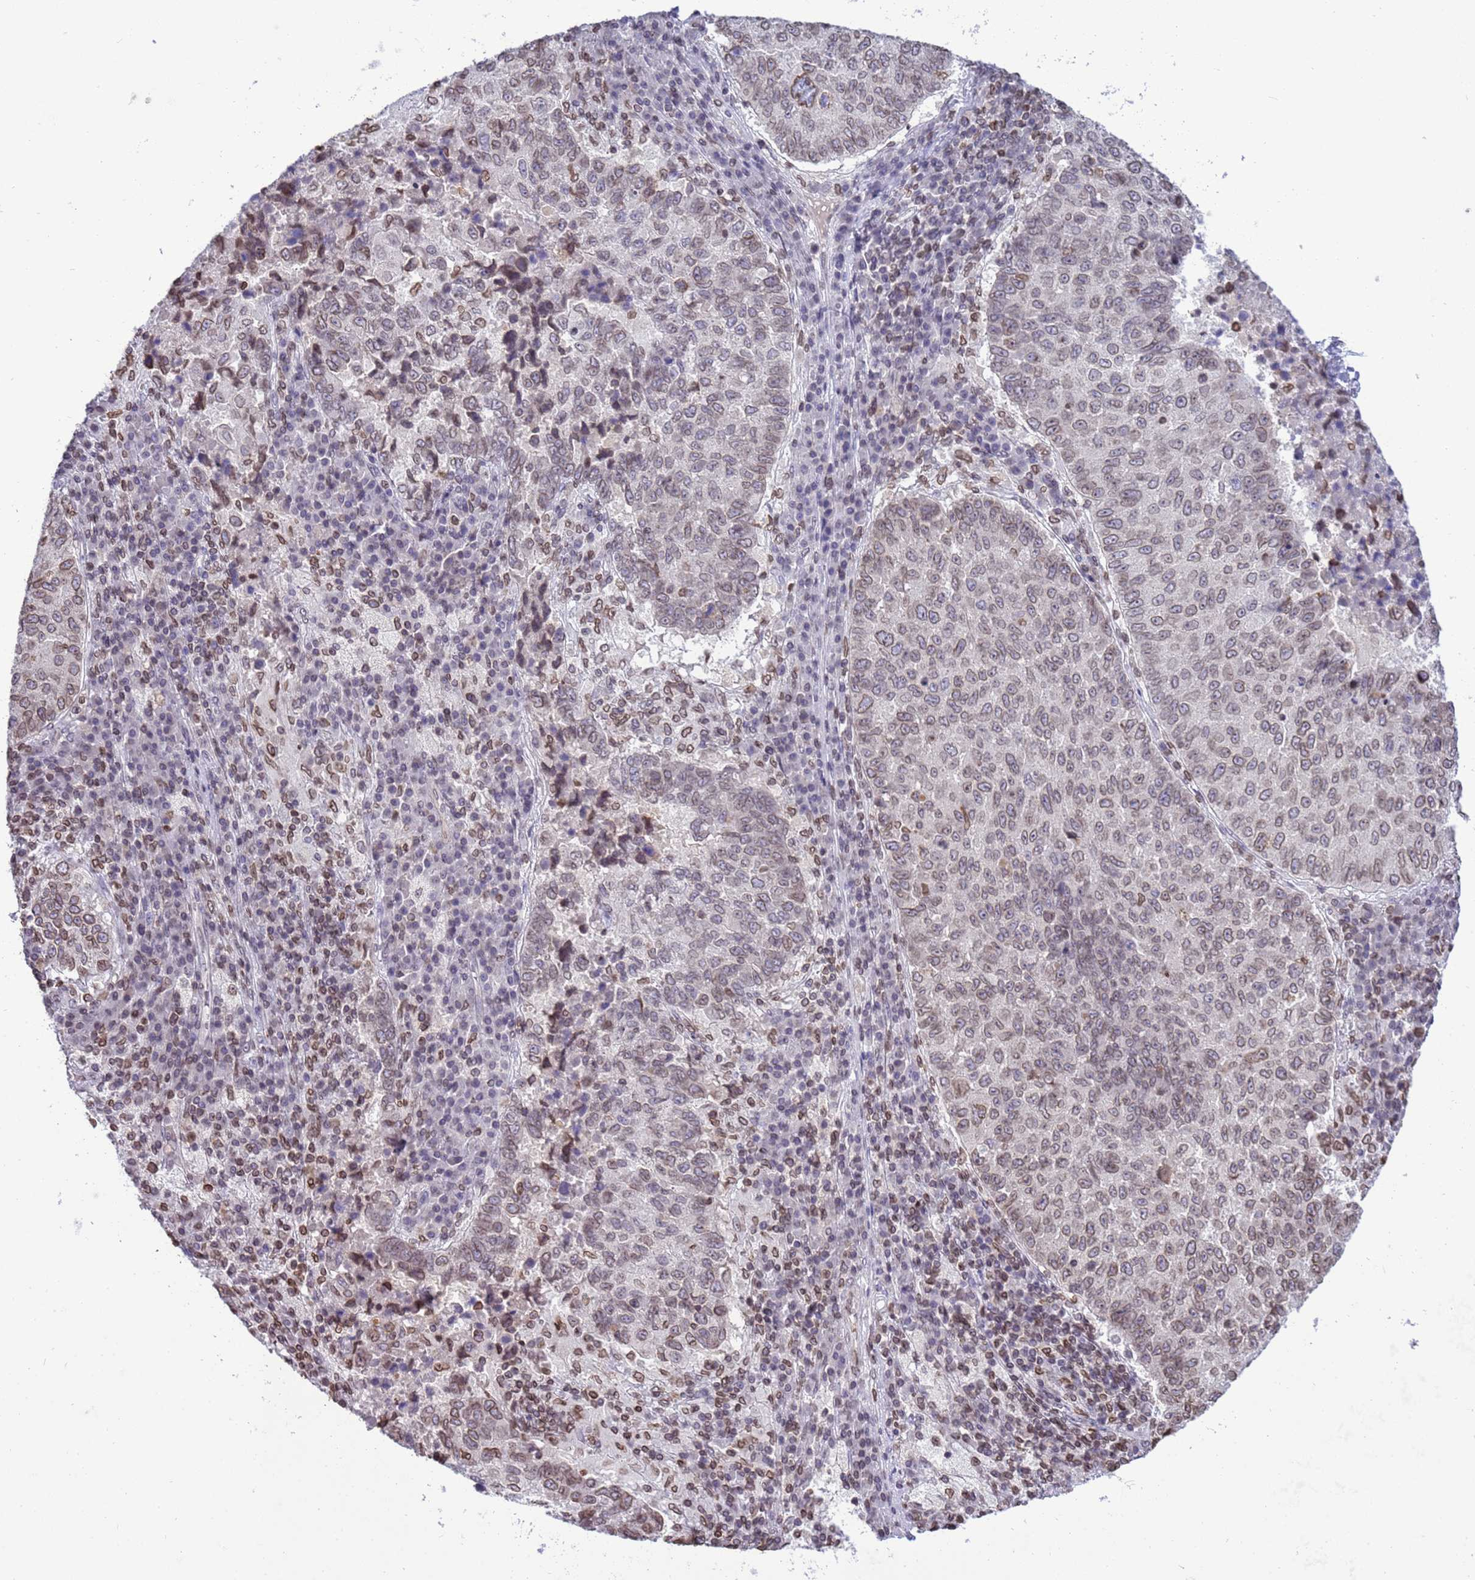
{"staining": {"intensity": "weak", "quantity": "25%-75%", "location": "cytoplasmic/membranous,nuclear"}, "tissue": "lung cancer", "cell_type": "Tumor cells", "image_type": "cancer", "snomed": [{"axis": "morphology", "description": "Squamous cell carcinoma, NOS"}, {"axis": "topography", "description": "Lung"}], "caption": "Brown immunohistochemical staining in squamous cell carcinoma (lung) shows weak cytoplasmic/membranous and nuclear positivity in approximately 25%-75% of tumor cells.", "gene": "DHX37", "patient": {"sex": "male", "age": 73}}